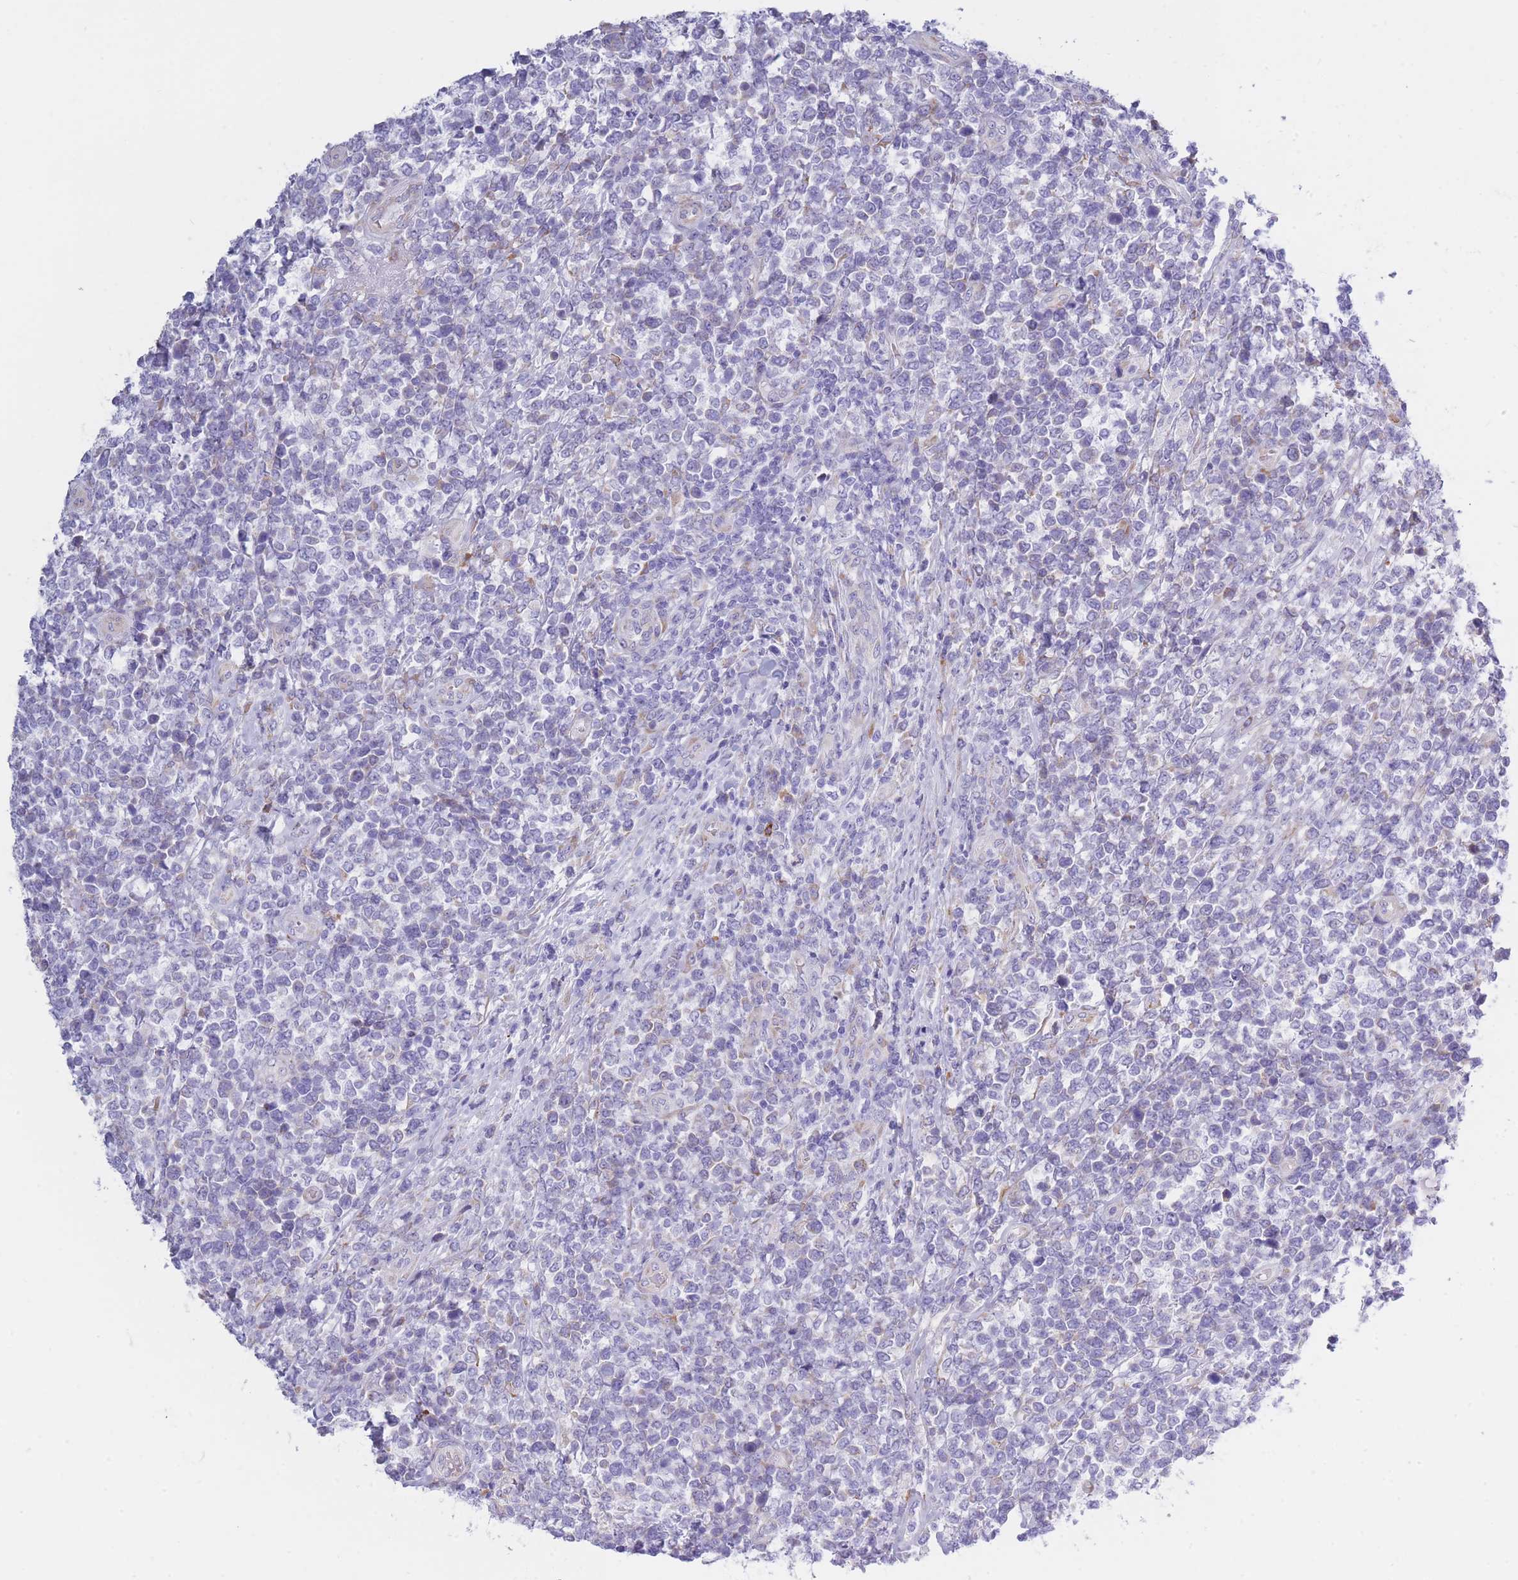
{"staining": {"intensity": "negative", "quantity": "none", "location": "none"}, "tissue": "lymphoma", "cell_type": "Tumor cells", "image_type": "cancer", "snomed": [{"axis": "morphology", "description": "Malignant lymphoma, non-Hodgkin's type, High grade"}, {"axis": "topography", "description": "Soft tissue"}], "caption": "The micrograph displays no staining of tumor cells in high-grade malignant lymphoma, non-Hodgkin's type.", "gene": "XKR8", "patient": {"sex": "female", "age": 56}}